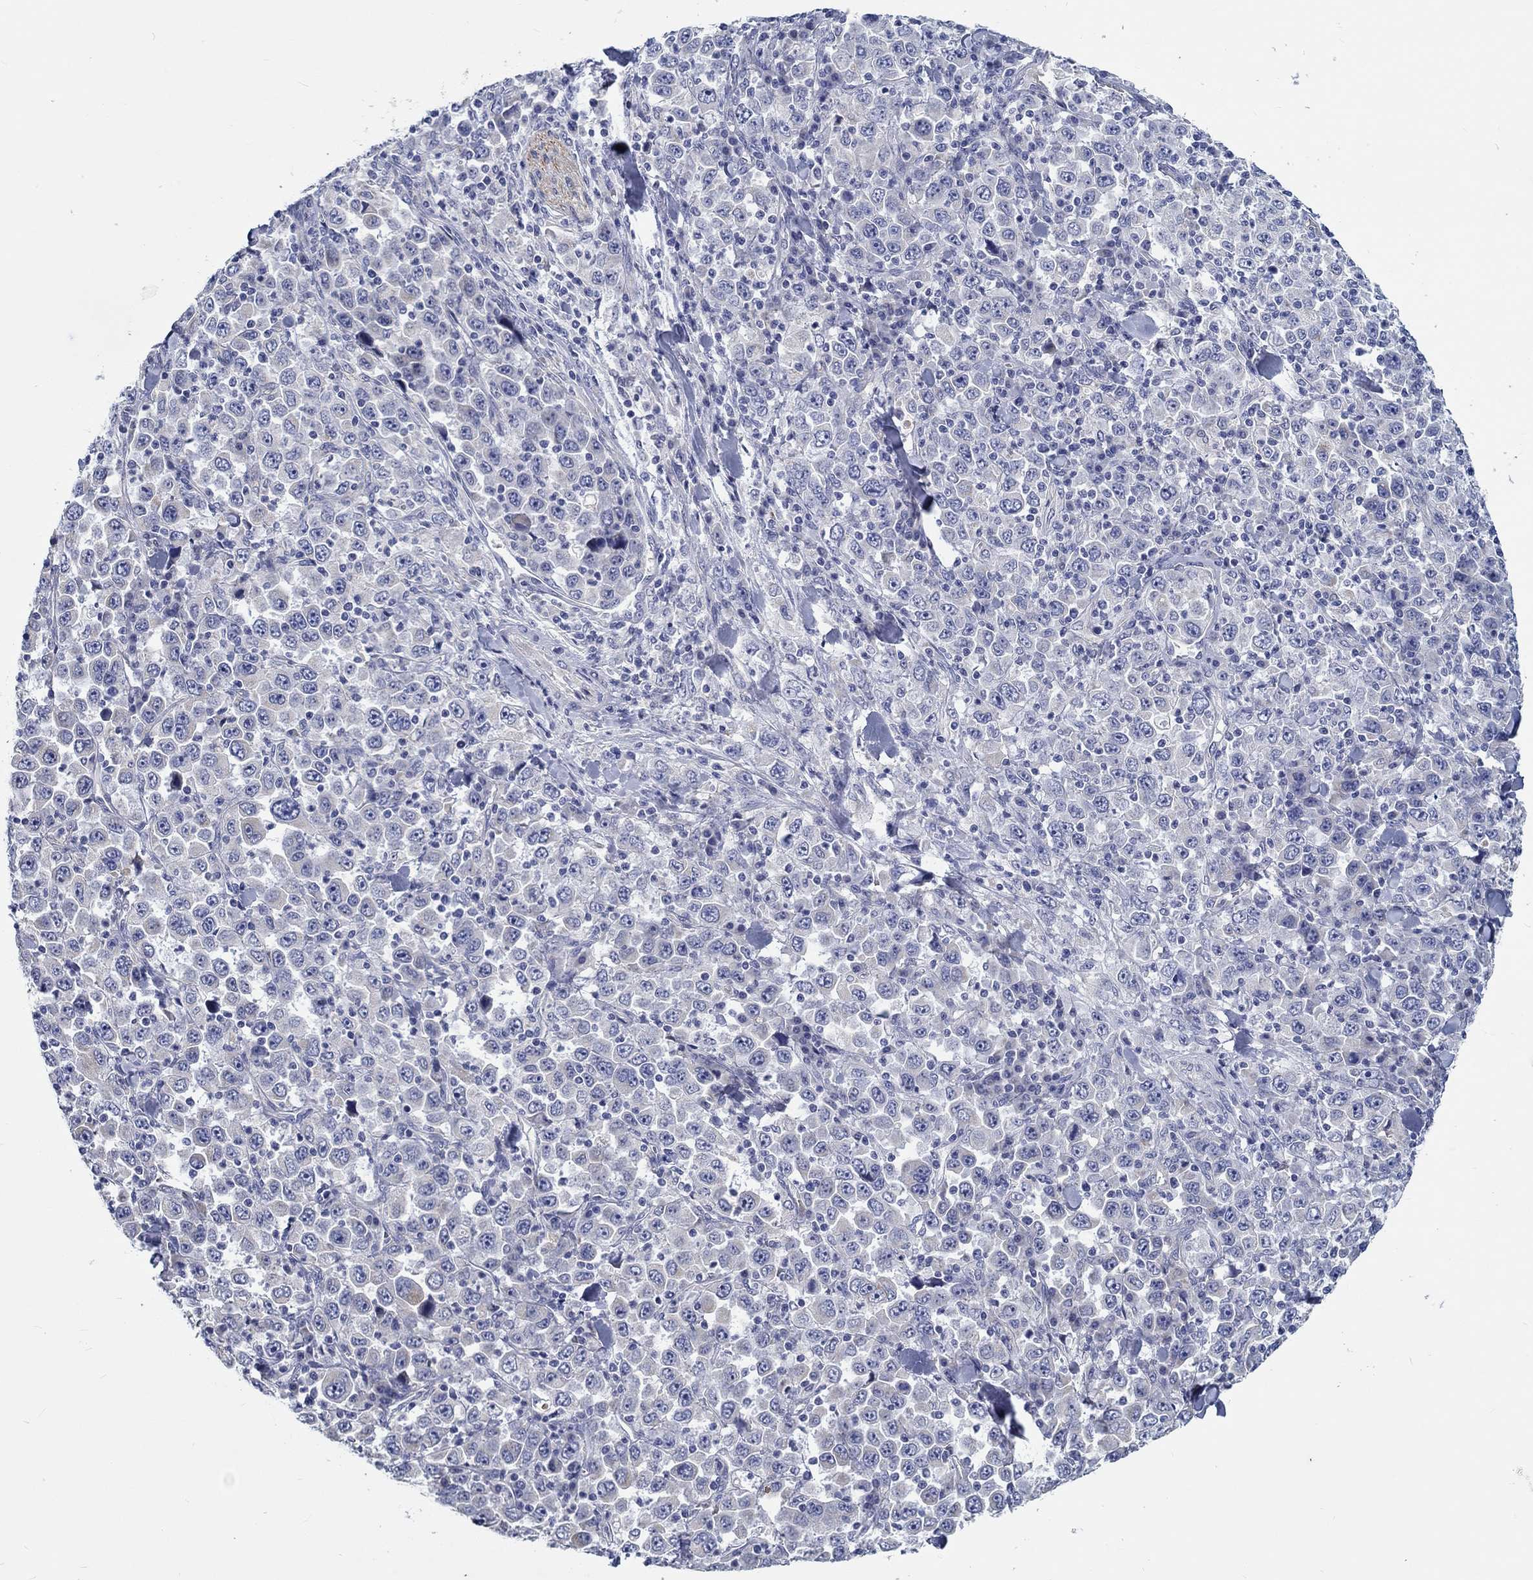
{"staining": {"intensity": "negative", "quantity": "none", "location": "none"}, "tissue": "stomach cancer", "cell_type": "Tumor cells", "image_type": "cancer", "snomed": [{"axis": "morphology", "description": "Normal tissue, NOS"}, {"axis": "morphology", "description": "Adenocarcinoma, NOS"}, {"axis": "topography", "description": "Stomach, upper"}, {"axis": "topography", "description": "Stomach"}], "caption": "Adenocarcinoma (stomach) stained for a protein using IHC displays no expression tumor cells.", "gene": "MYBPC1", "patient": {"sex": "male", "age": 59}}